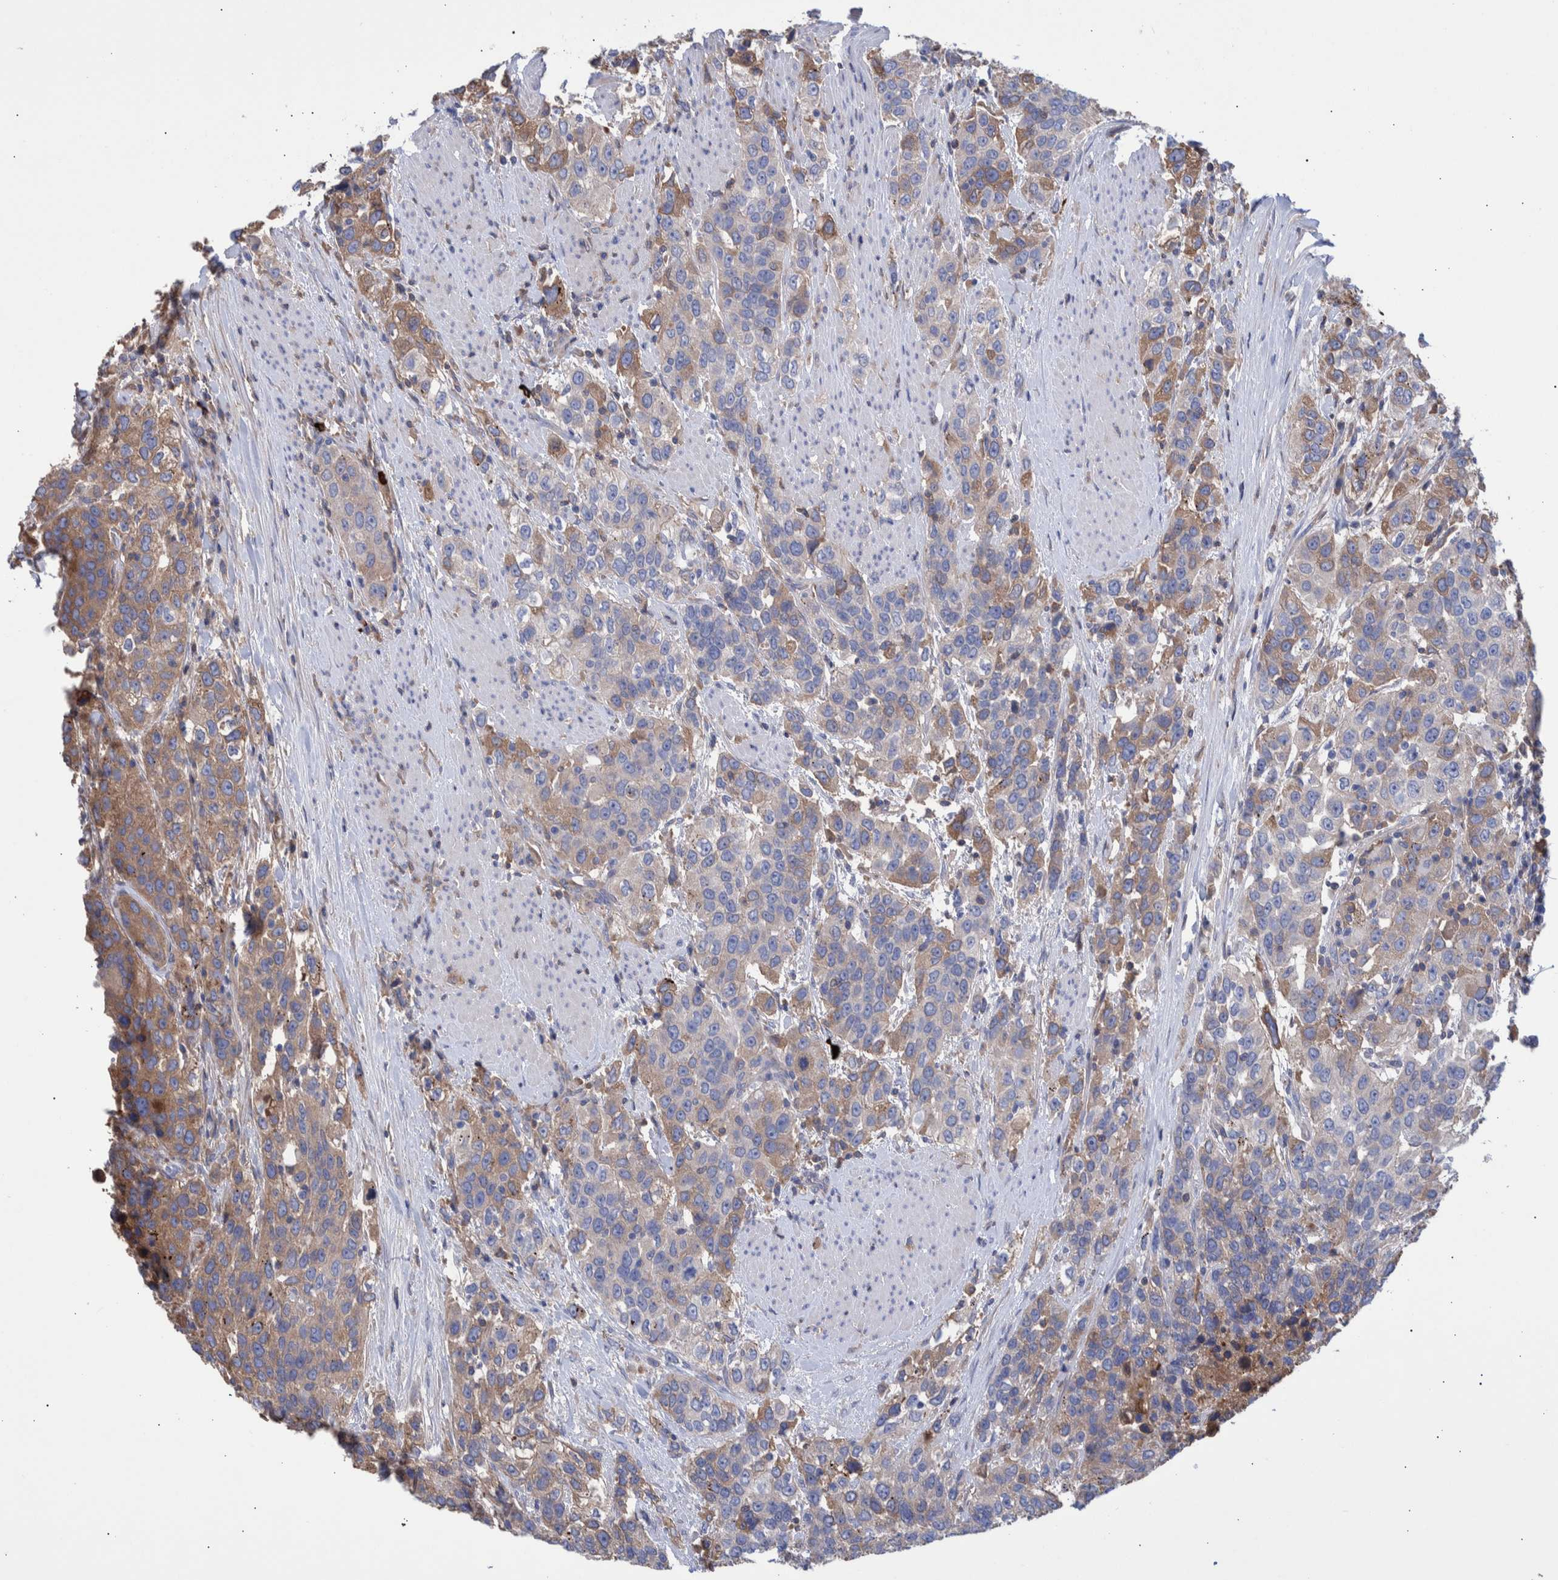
{"staining": {"intensity": "moderate", "quantity": "<25%", "location": "cytoplasmic/membranous"}, "tissue": "urothelial cancer", "cell_type": "Tumor cells", "image_type": "cancer", "snomed": [{"axis": "morphology", "description": "Urothelial carcinoma, High grade"}, {"axis": "topography", "description": "Urinary bladder"}], "caption": "DAB (3,3'-diaminobenzidine) immunohistochemical staining of human urothelial cancer shows moderate cytoplasmic/membranous protein positivity in approximately <25% of tumor cells. The staining was performed using DAB, with brown indicating positive protein expression. Nuclei are stained blue with hematoxylin.", "gene": "DLL4", "patient": {"sex": "female", "age": 80}}